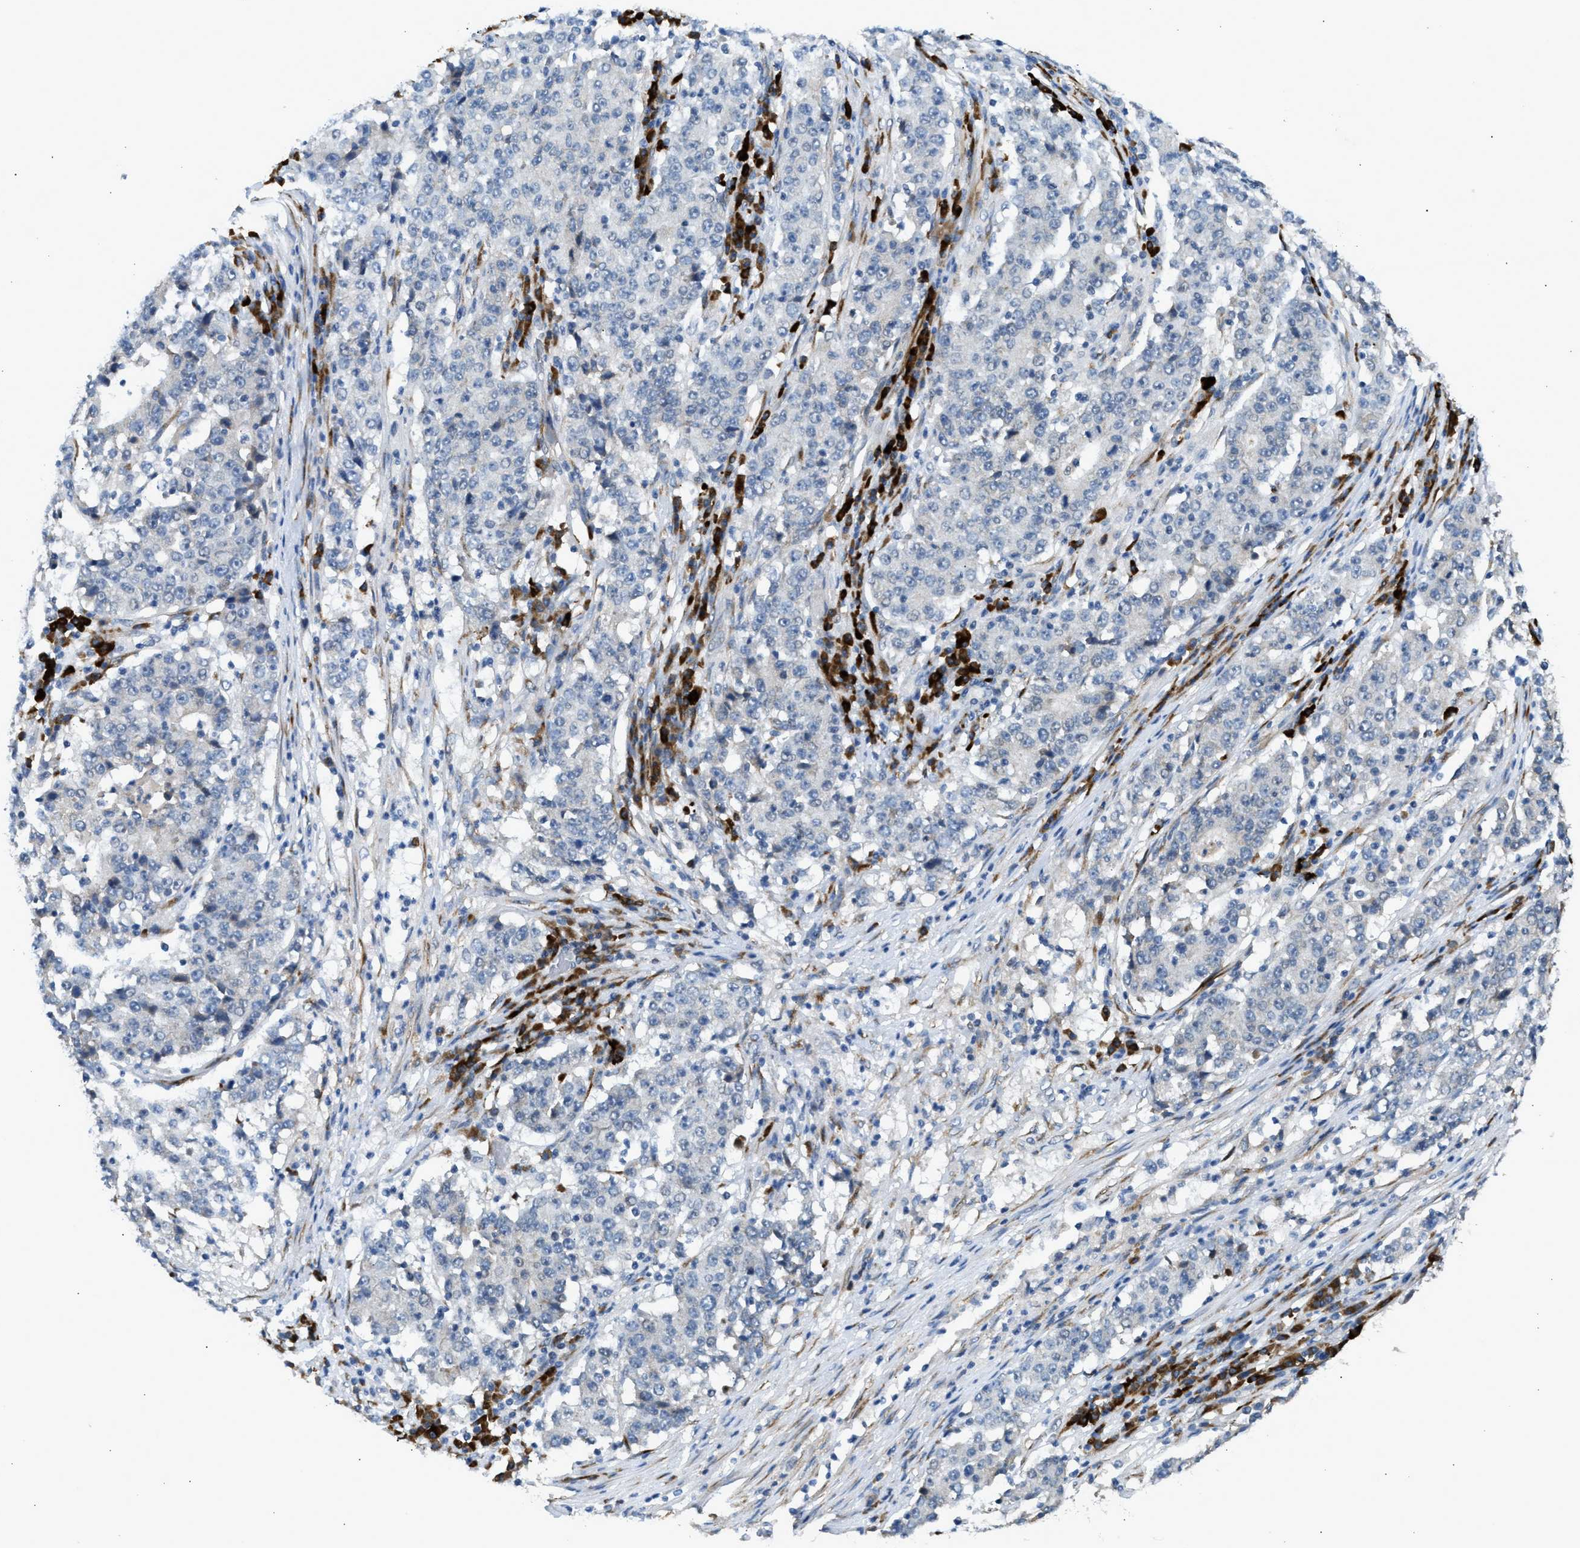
{"staining": {"intensity": "negative", "quantity": "none", "location": "none"}, "tissue": "stomach cancer", "cell_type": "Tumor cells", "image_type": "cancer", "snomed": [{"axis": "morphology", "description": "Adenocarcinoma, NOS"}, {"axis": "topography", "description": "Stomach"}], "caption": "Immunohistochemical staining of human stomach adenocarcinoma demonstrates no significant positivity in tumor cells.", "gene": "KCNC2", "patient": {"sex": "male", "age": 59}}